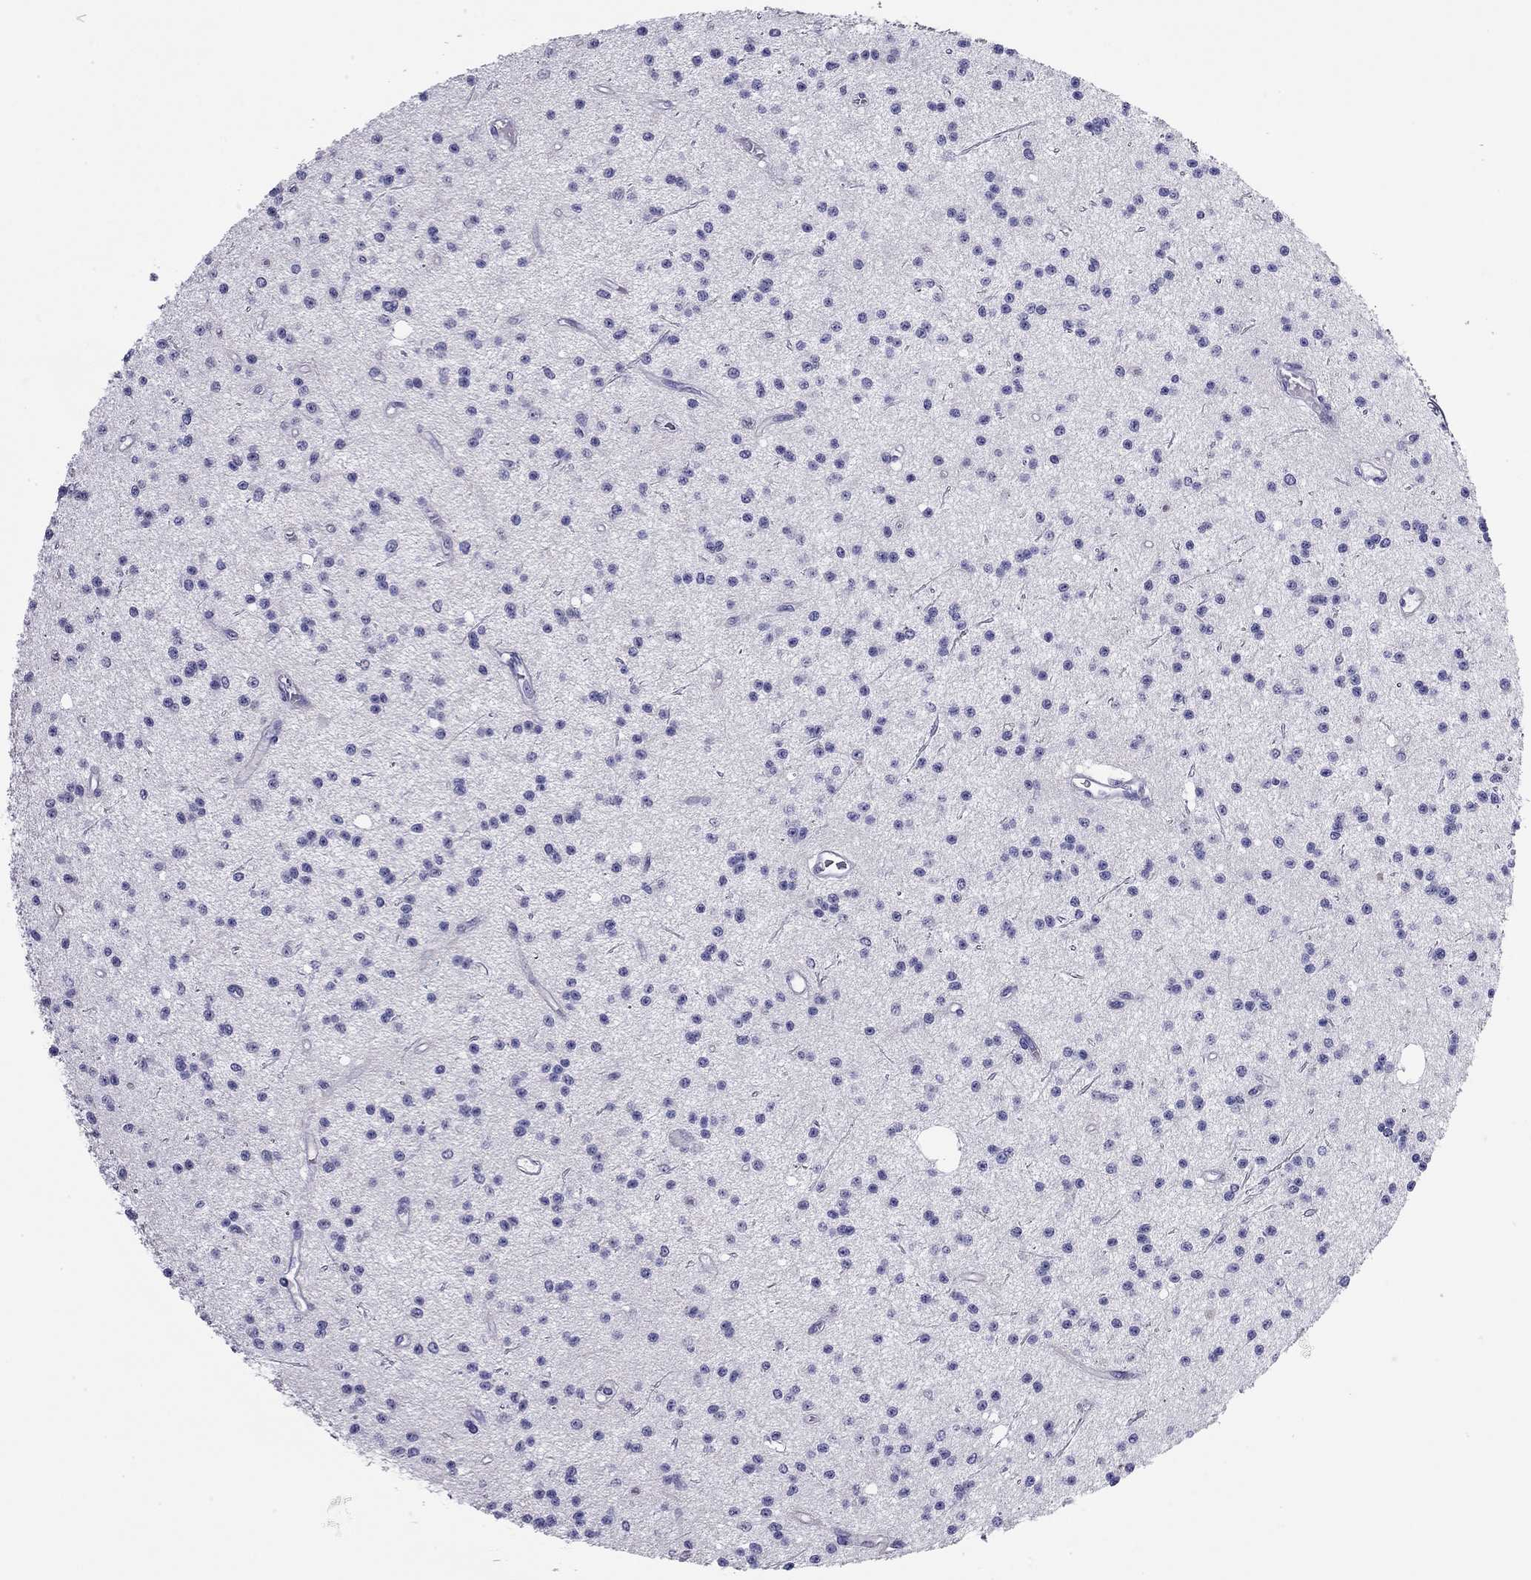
{"staining": {"intensity": "negative", "quantity": "none", "location": "none"}, "tissue": "glioma", "cell_type": "Tumor cells", "image_type": "cancer", "snomed": [{"axis": "morphology", "description": "Glioma, malignant, Low grade"}, {"axis": "topography", "description": "Brain"}], "caption": "This is an immunohistochemistry (IHC) micrograph of low-grade glioma (malignant). There is no staining in tumor cells.", "gene": "ODF4", "patient": {"sex": "male", "age": 27}}